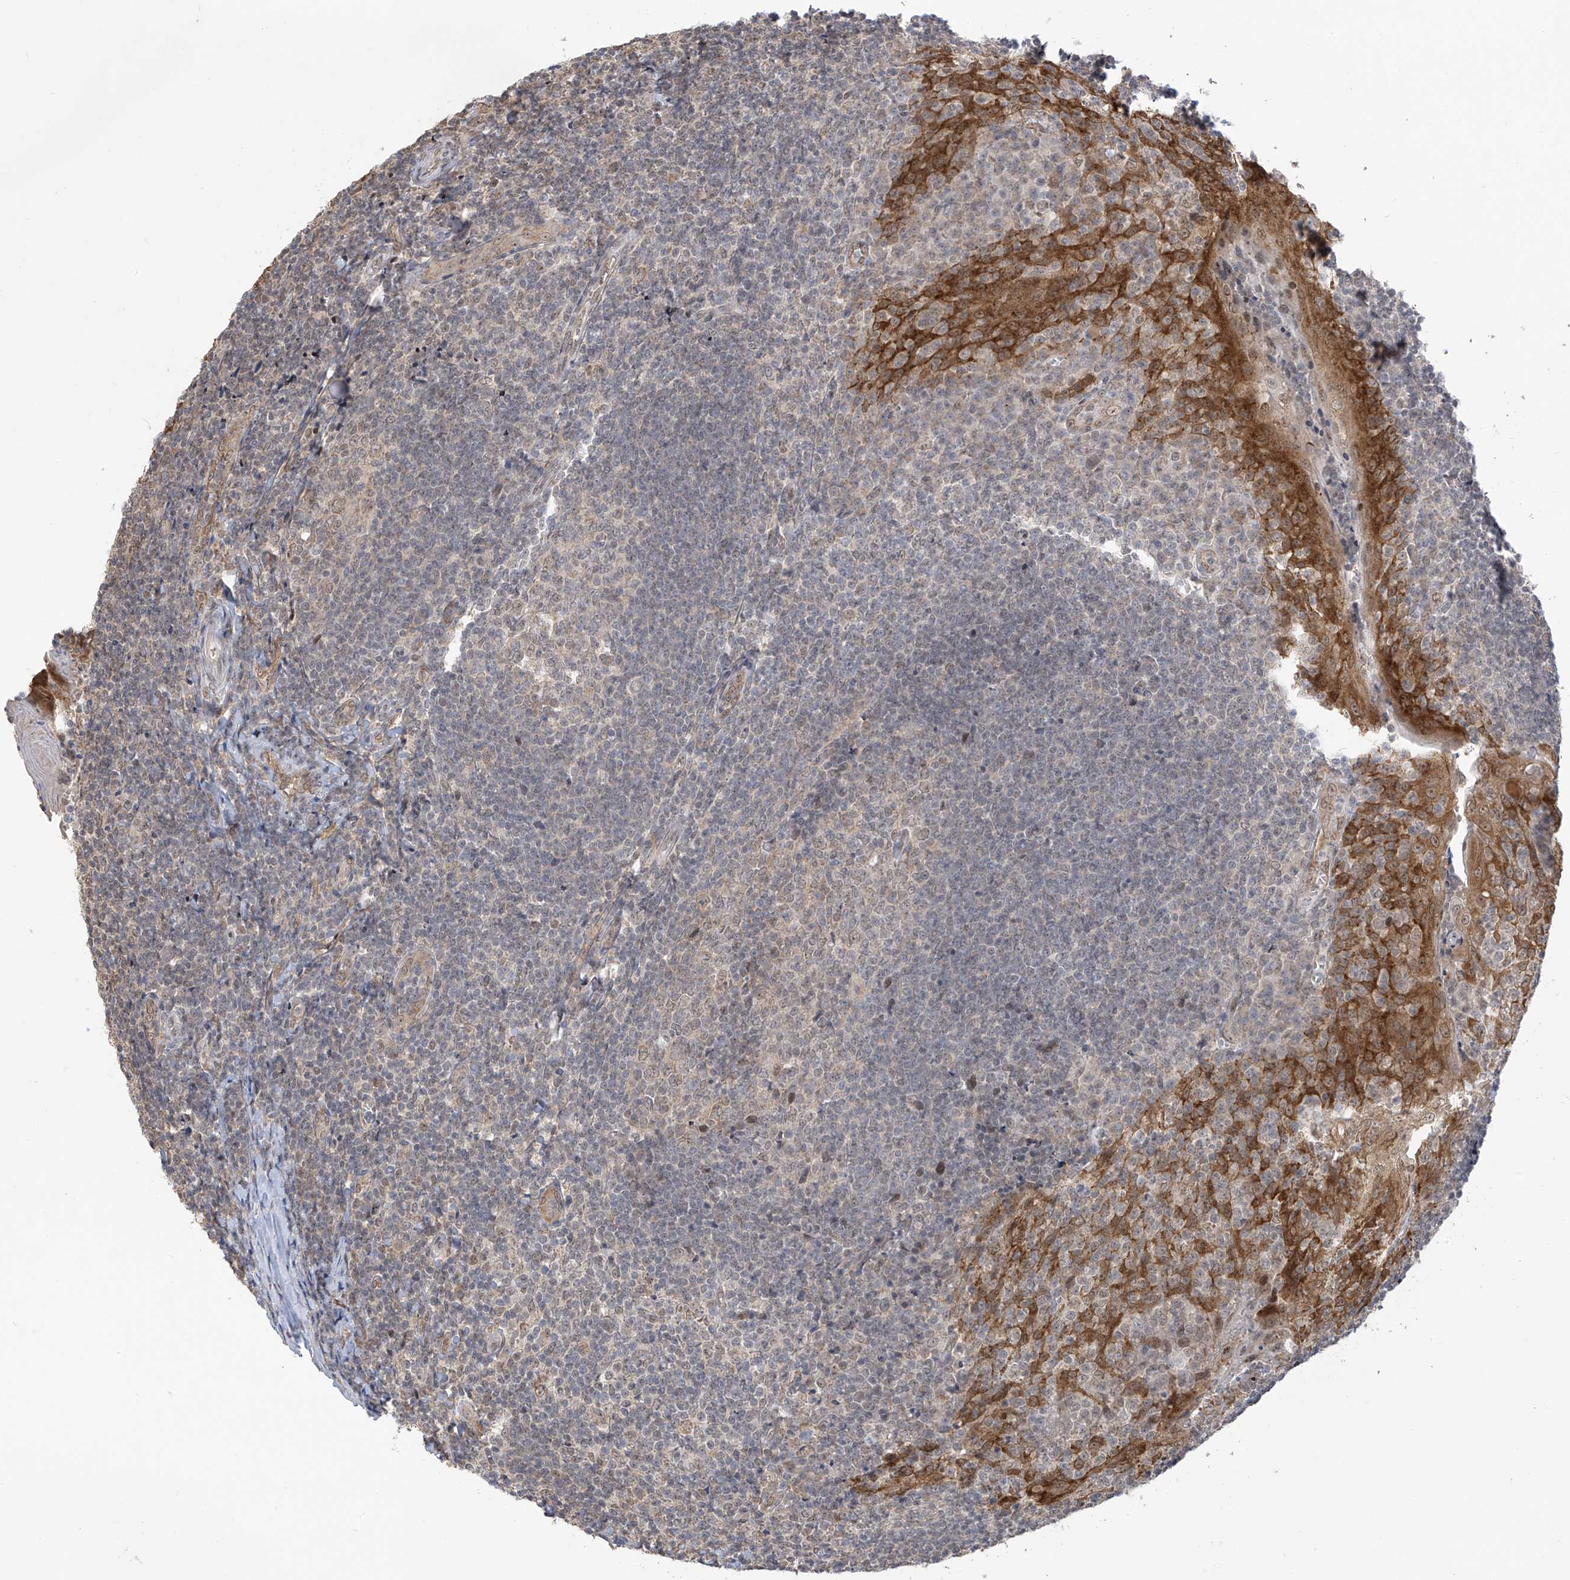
{"staining": {"intensity": "weak", "quantity": "<25%", "location": "cytoplasmic/membranous"}, "tissue": "tonsil", "cell_type": "Germinal center cells", "image_type": "normal", "snomed": [{"axis": "morphology", "description": "Normal tissue, NOS"}, {"axis": "topography", "description": "Tonsil"}], "caption": "This histopathology image is of benign tonsil stained with immunohistochemistry to label a protein in brown with the nuclei are counter-stained blue. There is no staining in germinal center cells. Nuclei are stained in blue.", "gene": "KIAA1522", "patient": {"sex": "female", "age": 19}}